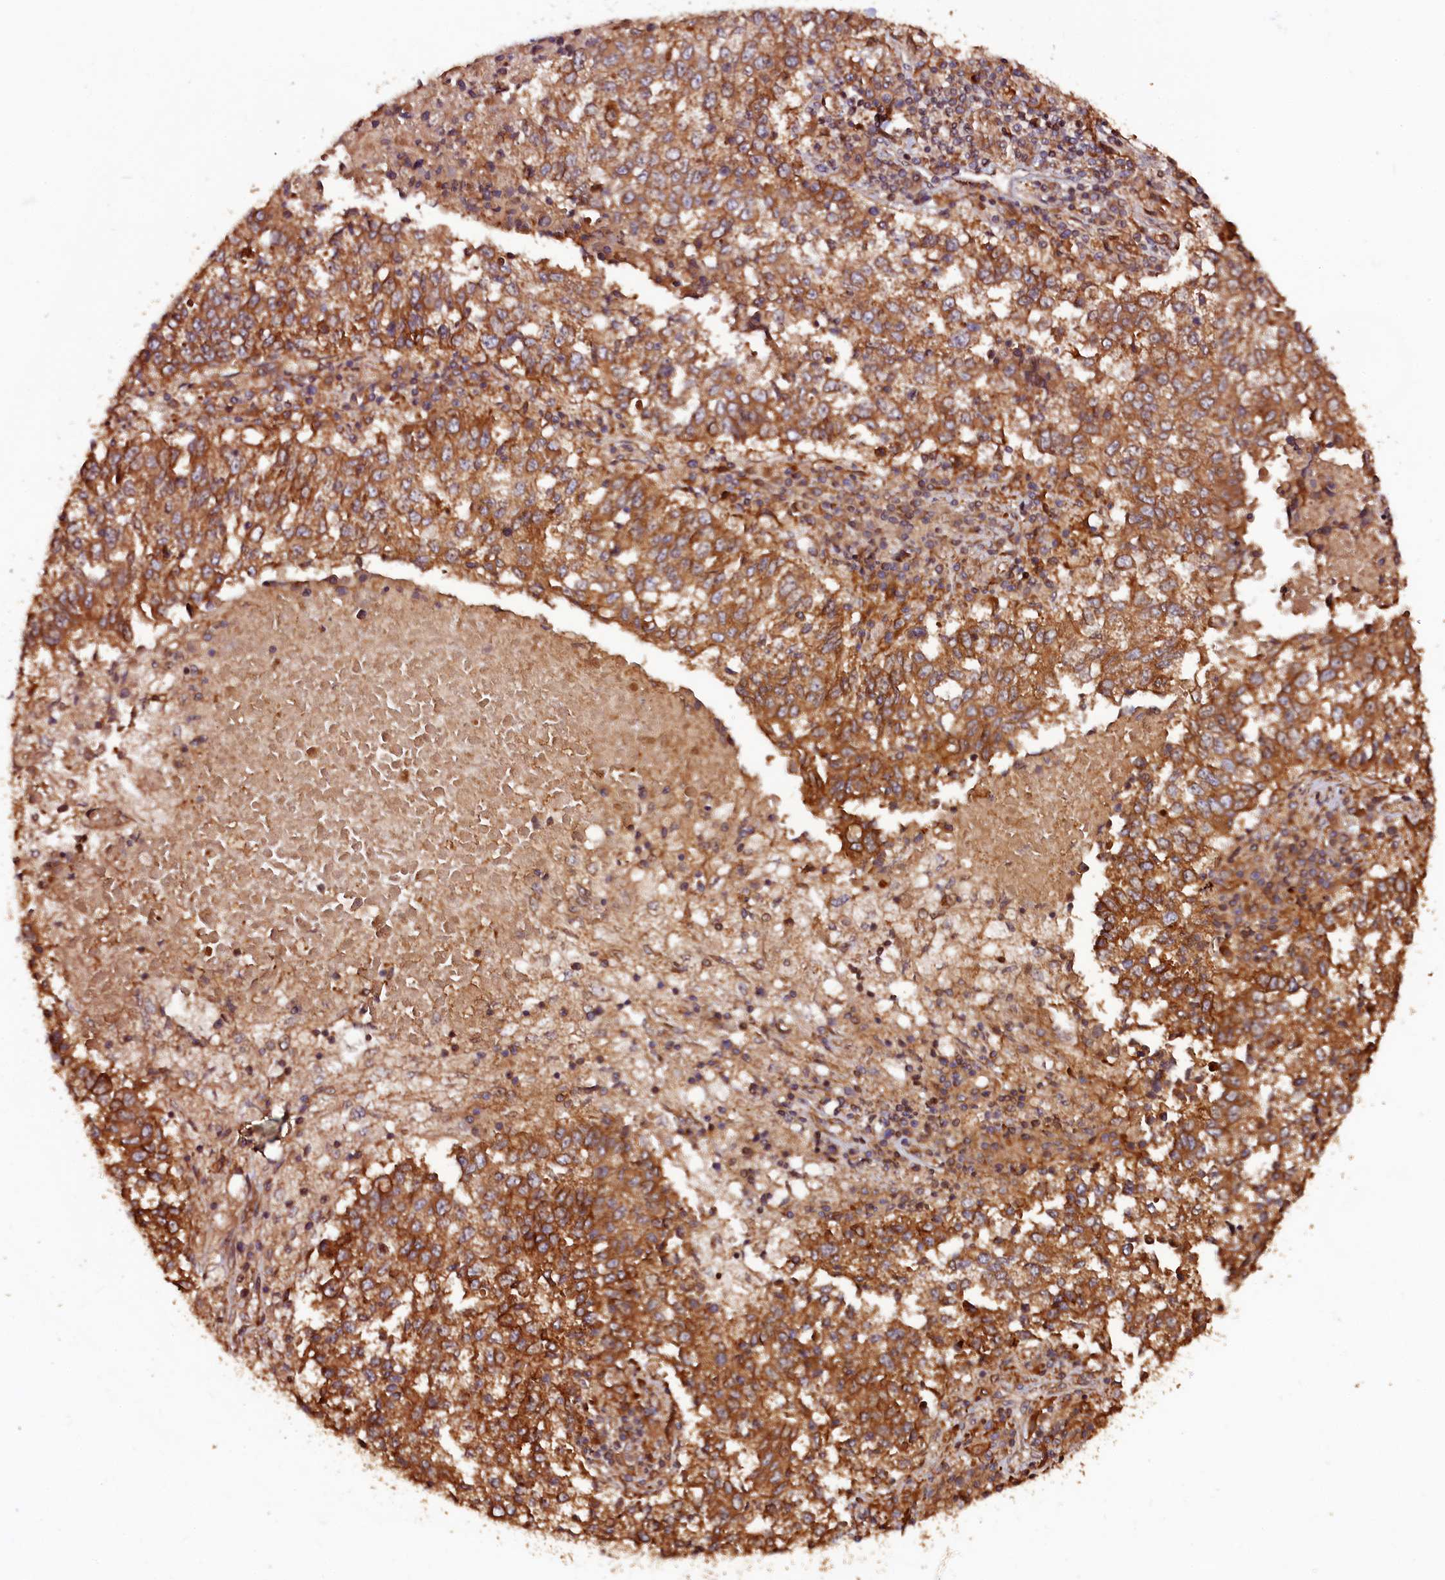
{"staining": {"intensity": "moderate", "quantity": ">75%", "location": "cytoplasmic/membranous"}, "tissue": "lung cancer", "cell_type": "Tumor cells", "image_type": "cancer", "snomed": [{"axis": "morphology", "description": "Squamous cell carcinoma, NOS"}, {"axis": "topography", "description": "Lung"}], "caption": "Immunohistochemical staining of lung squamous cell carcinoma demonstrates medium levels of moderate cytoplasmic/membranous protein expression in about >75% of tumor cells.", "gene": "HMOX2", "patient": {"sex": "male", "age": 73}}